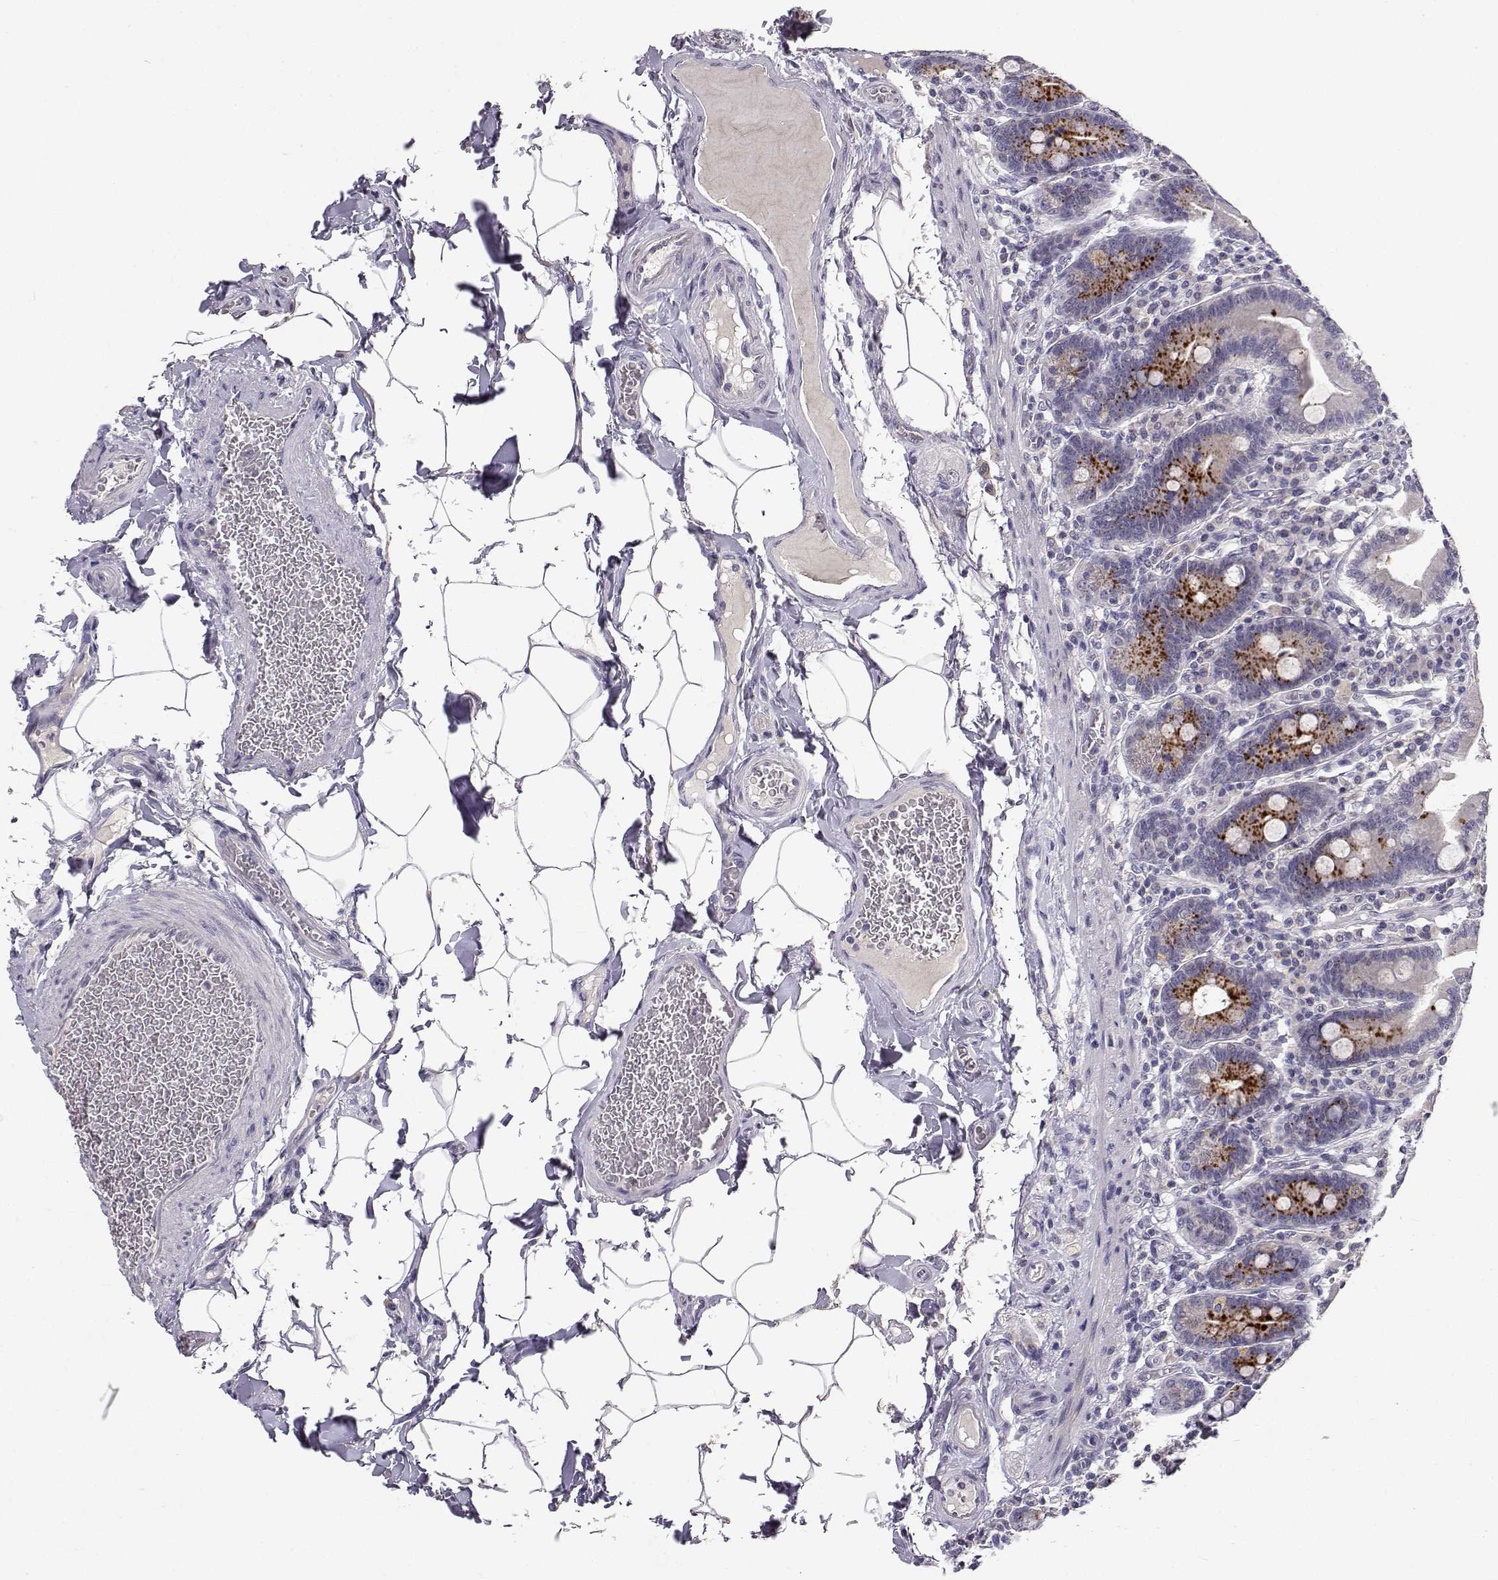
{"staining": {"intensity": "strong", "quantity": "<25%", "location": "cytoplasmic/membranous"}, "tissue": "small intestine", "cell_type": "Glandular cells", "image_type": "normal", "snomed": [{"axis": "morphology", "description": "Normal tissue, NOS"}, {"axis": "topography", "description": "Small intestine"}], "caption": "Normal small intestine was stained to show a protein in brown. There is medium levels of strong cytoplasmic/membranous expression in approximately <25% of glandular cells.", "gene": "SLC6A3", "patient": {"sex": "male", "age": 37}}